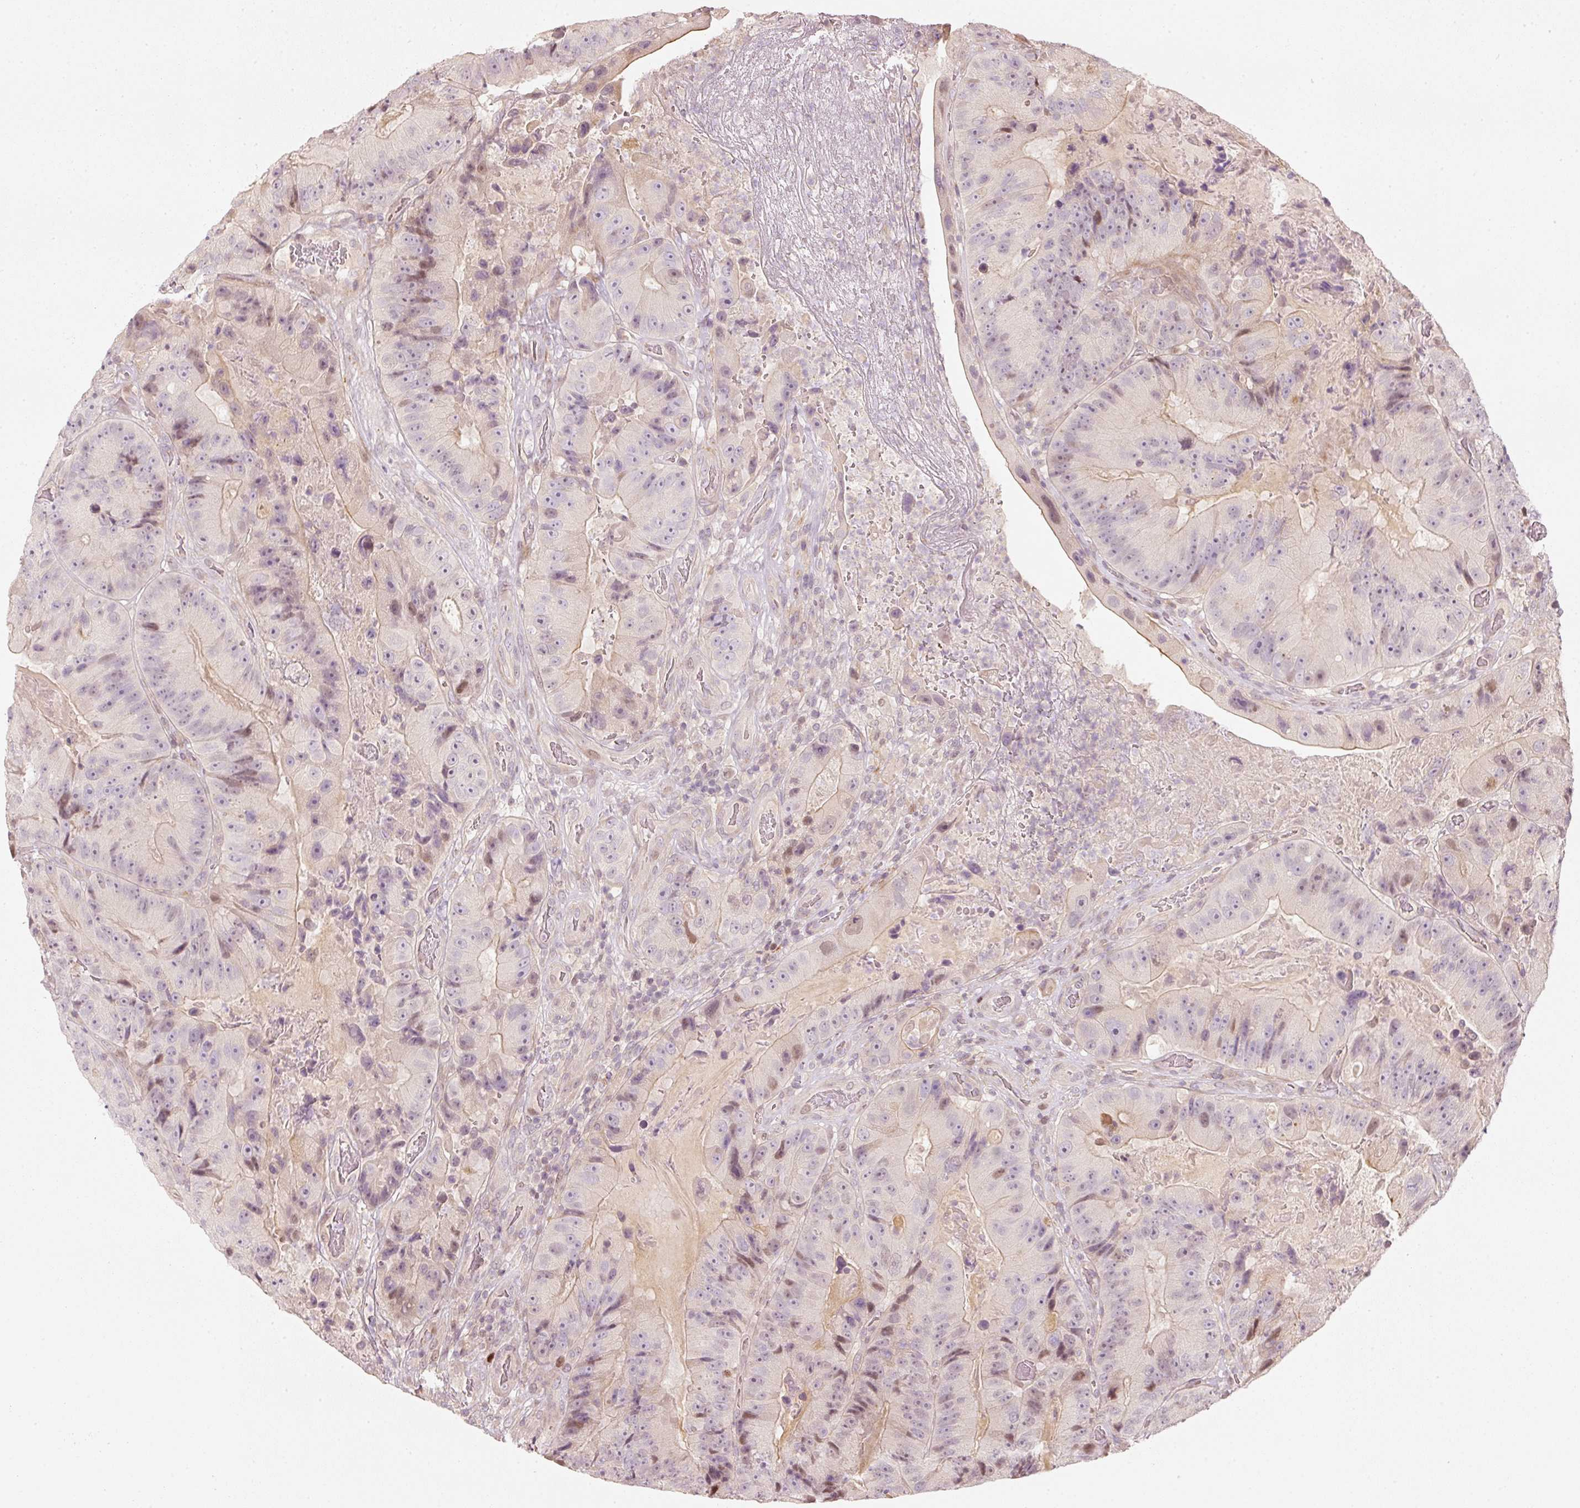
{"staining": {"intensity": "weak", "quantity": "<25%", "location": "nuclear"}, "tissue": "colorectal cancer", "cell_type": "Tumor cells", "image_type": "cancer", "snomed": [{"axis": "morphology", "description": "Adenocarcinoma, NOS"}, {"axis": "topography", "description": "Colon"}], "caption": "Tumor cells are negative for brown protein staining in colorectal cancer (adenocarcinoma). (DAB IHC visualized using brightfield microscopy, high magnification).", "gene": "TREX2", "patient": {"sex": "female", "age": 86}}